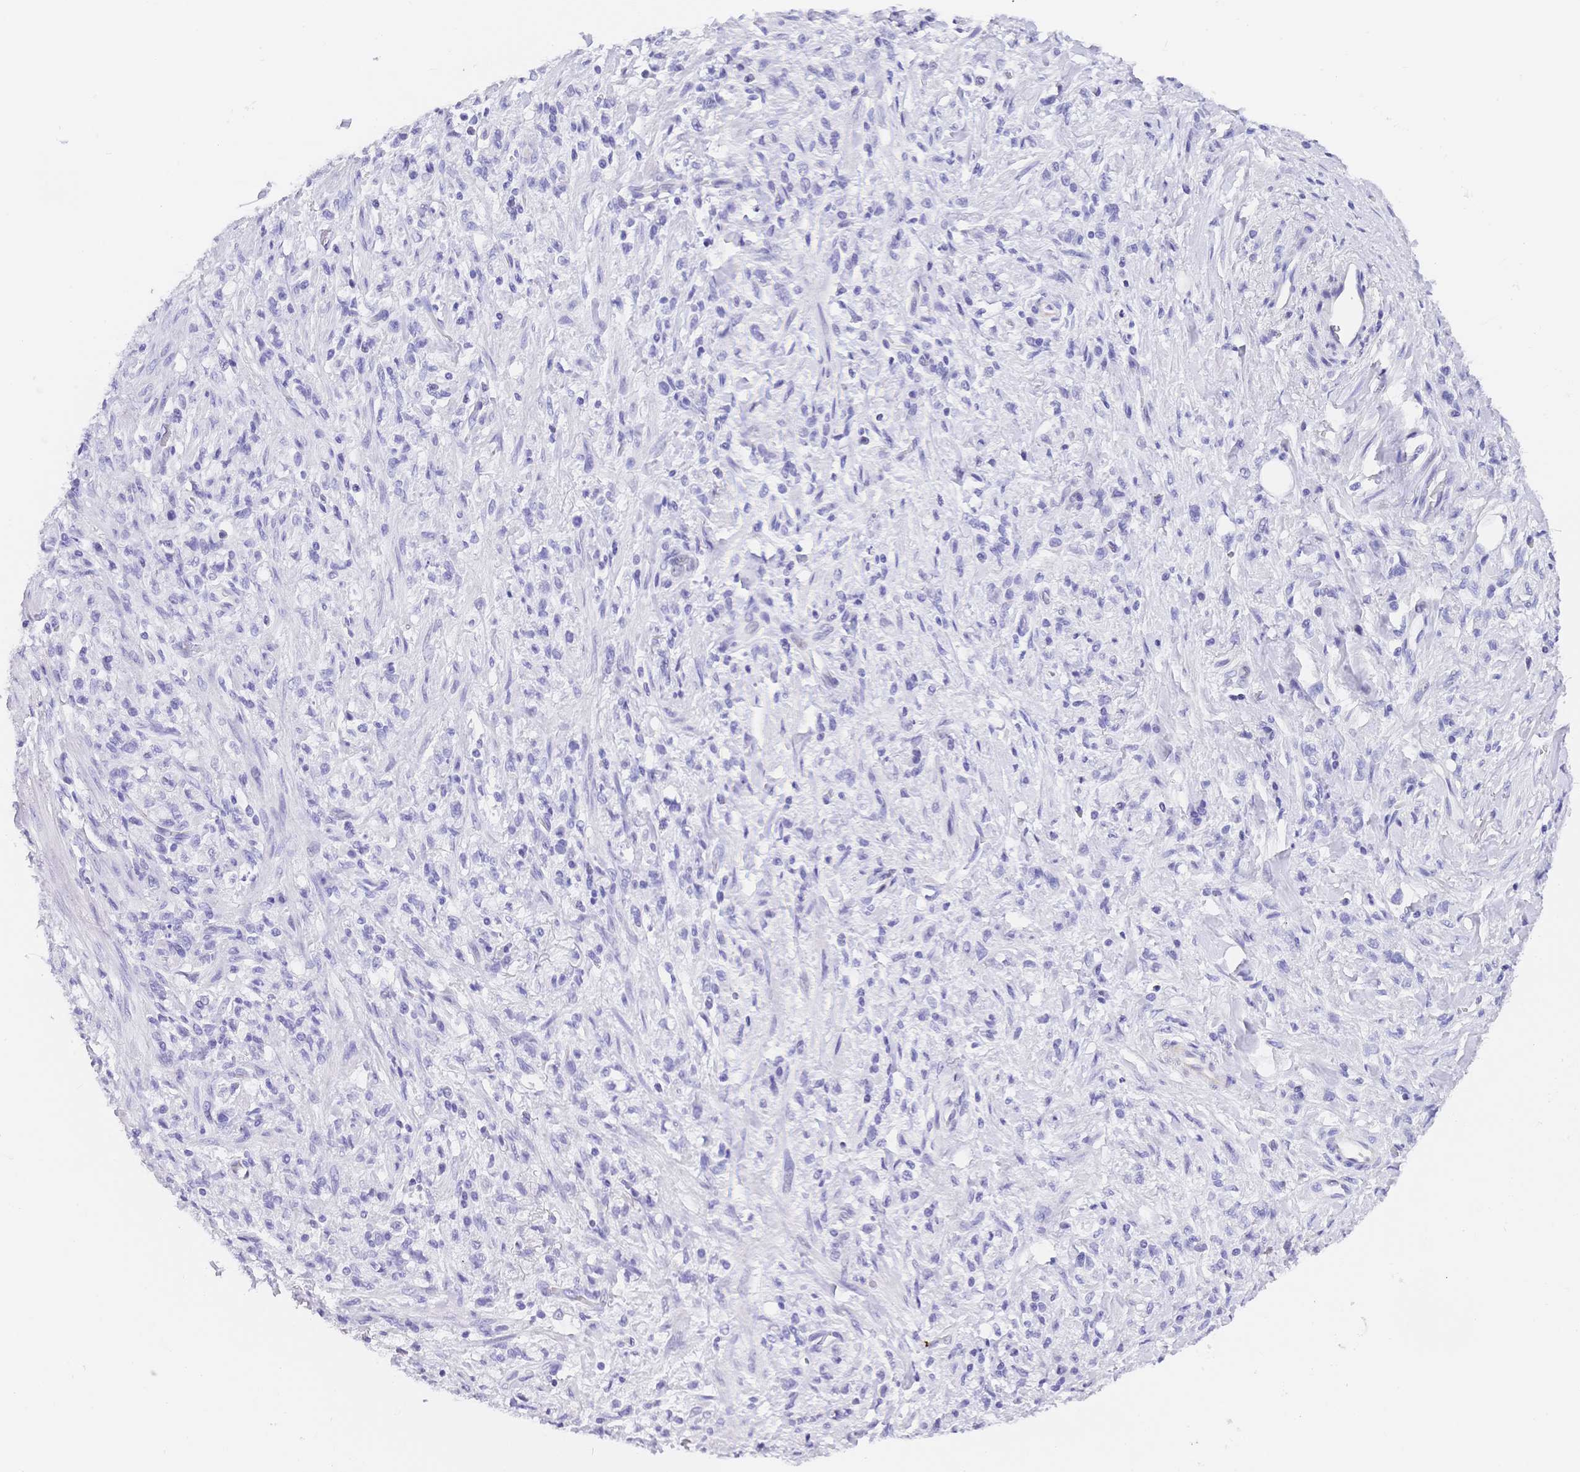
{"staining": {"intensity": "negative", "quantity": "none", "location": "none"}, "tissue": "stomach cancer", "cell_type": "Tumor cells", "image_type": "cancer", "snomed": [{"axis": "morphology", "description": "Adenocarcinoma, NOS"}, {"axis": "topography", "description": "Stomach"}], "caption": "Stomach cancer was stained to show a protein in brown. There is no significant expression in tumor cells.", "gene": "MUC21", "patient": {"sex": "male", "age": 77}}